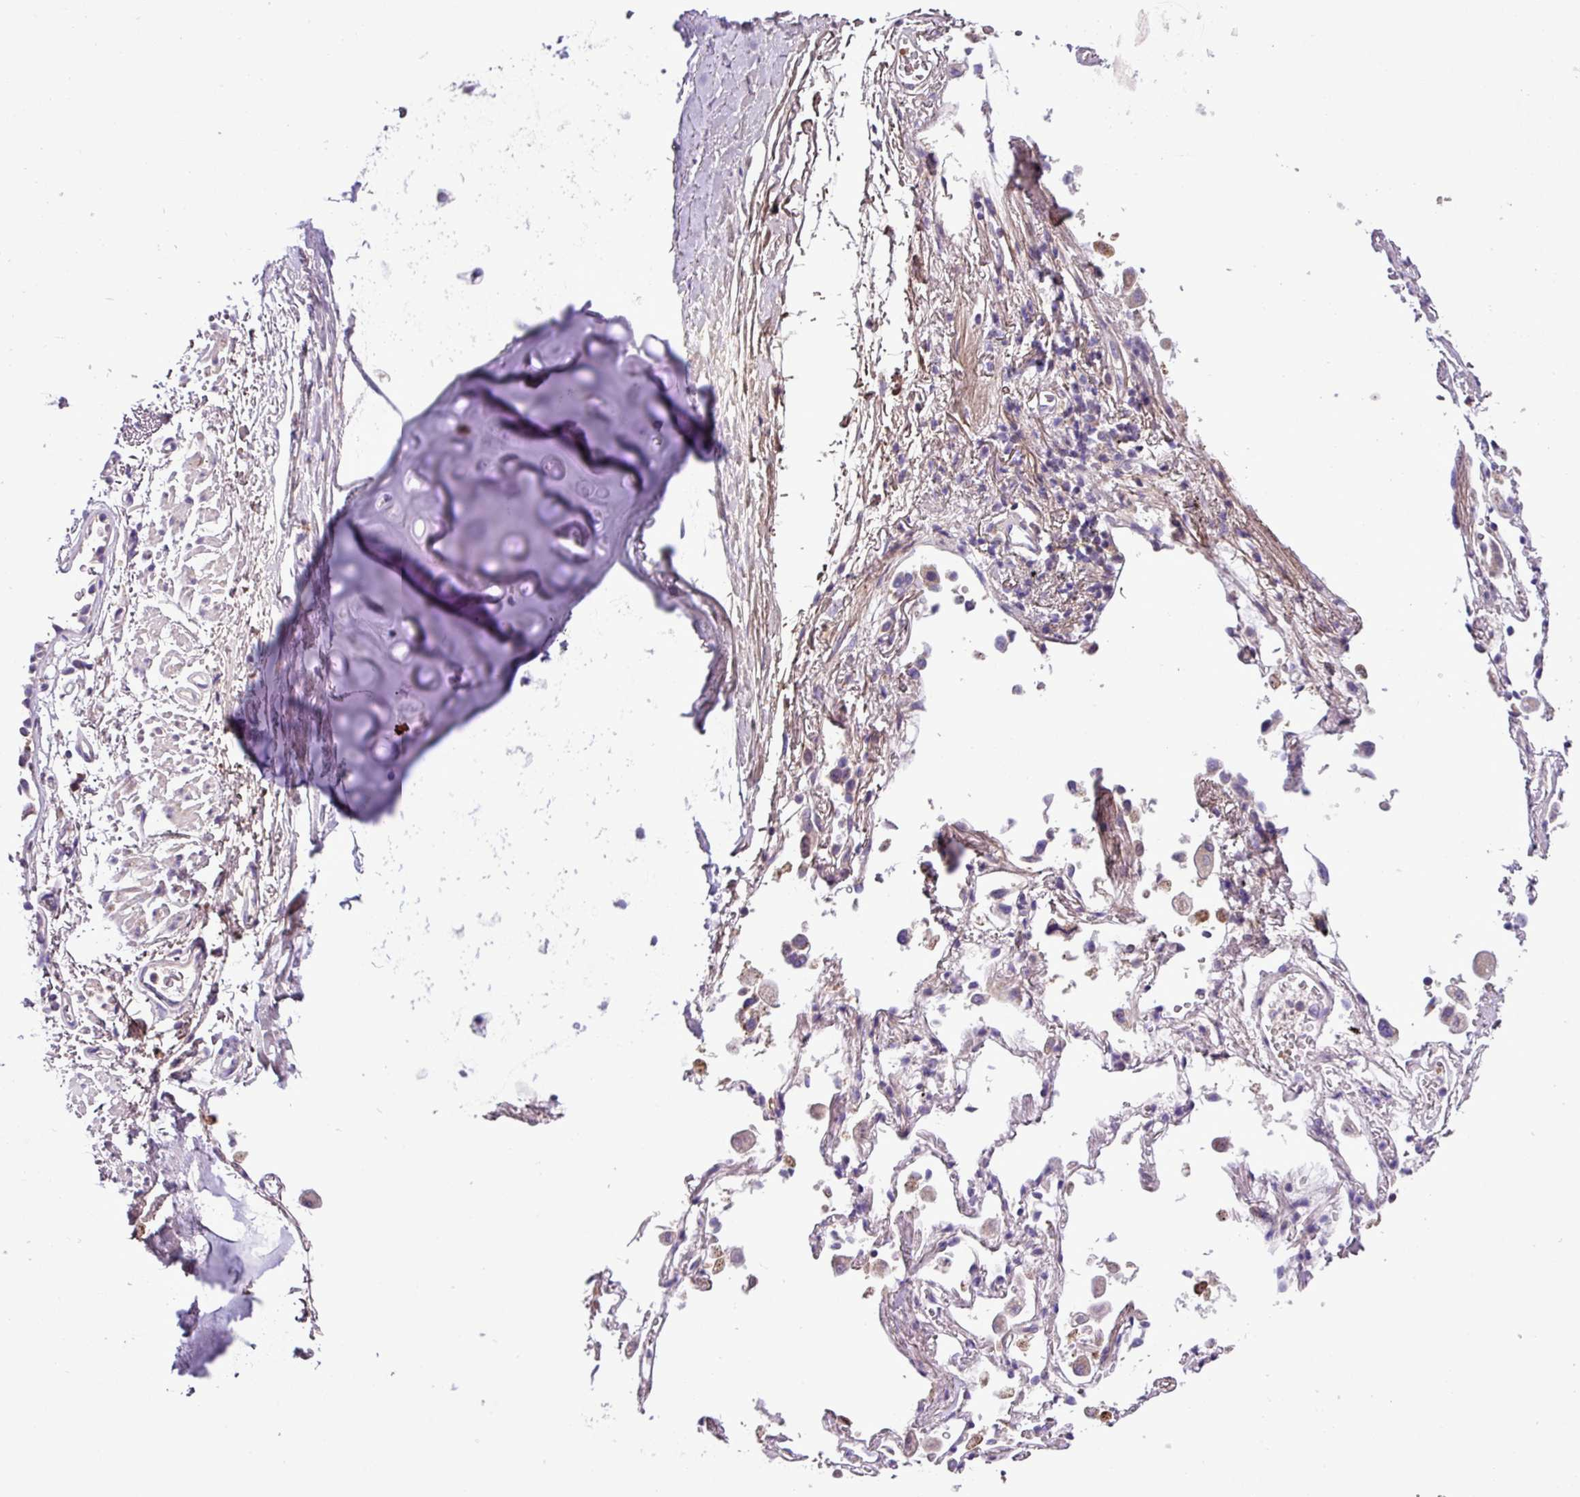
{"staining": {"intensity": "negative", "quantity": "none", "location": "none"}, "tissue": "soft tissue", "cell_type": "Chondrocytes", "image_type": "normal", "snomed": [{"axis": "morphology", "description": "Normal tissue, NOS"}, {"axis": "topography", "description": "Cartilage tissue"}], "caption": "Unremarkable soft tissue was stained to show a protein in brown. There is no significant staining in chondrocytes. (DAB immunohistochemistry (IHC), high magnification).", "gene": "FAM183A", "patient": {"sex": "male", "age": 73}}